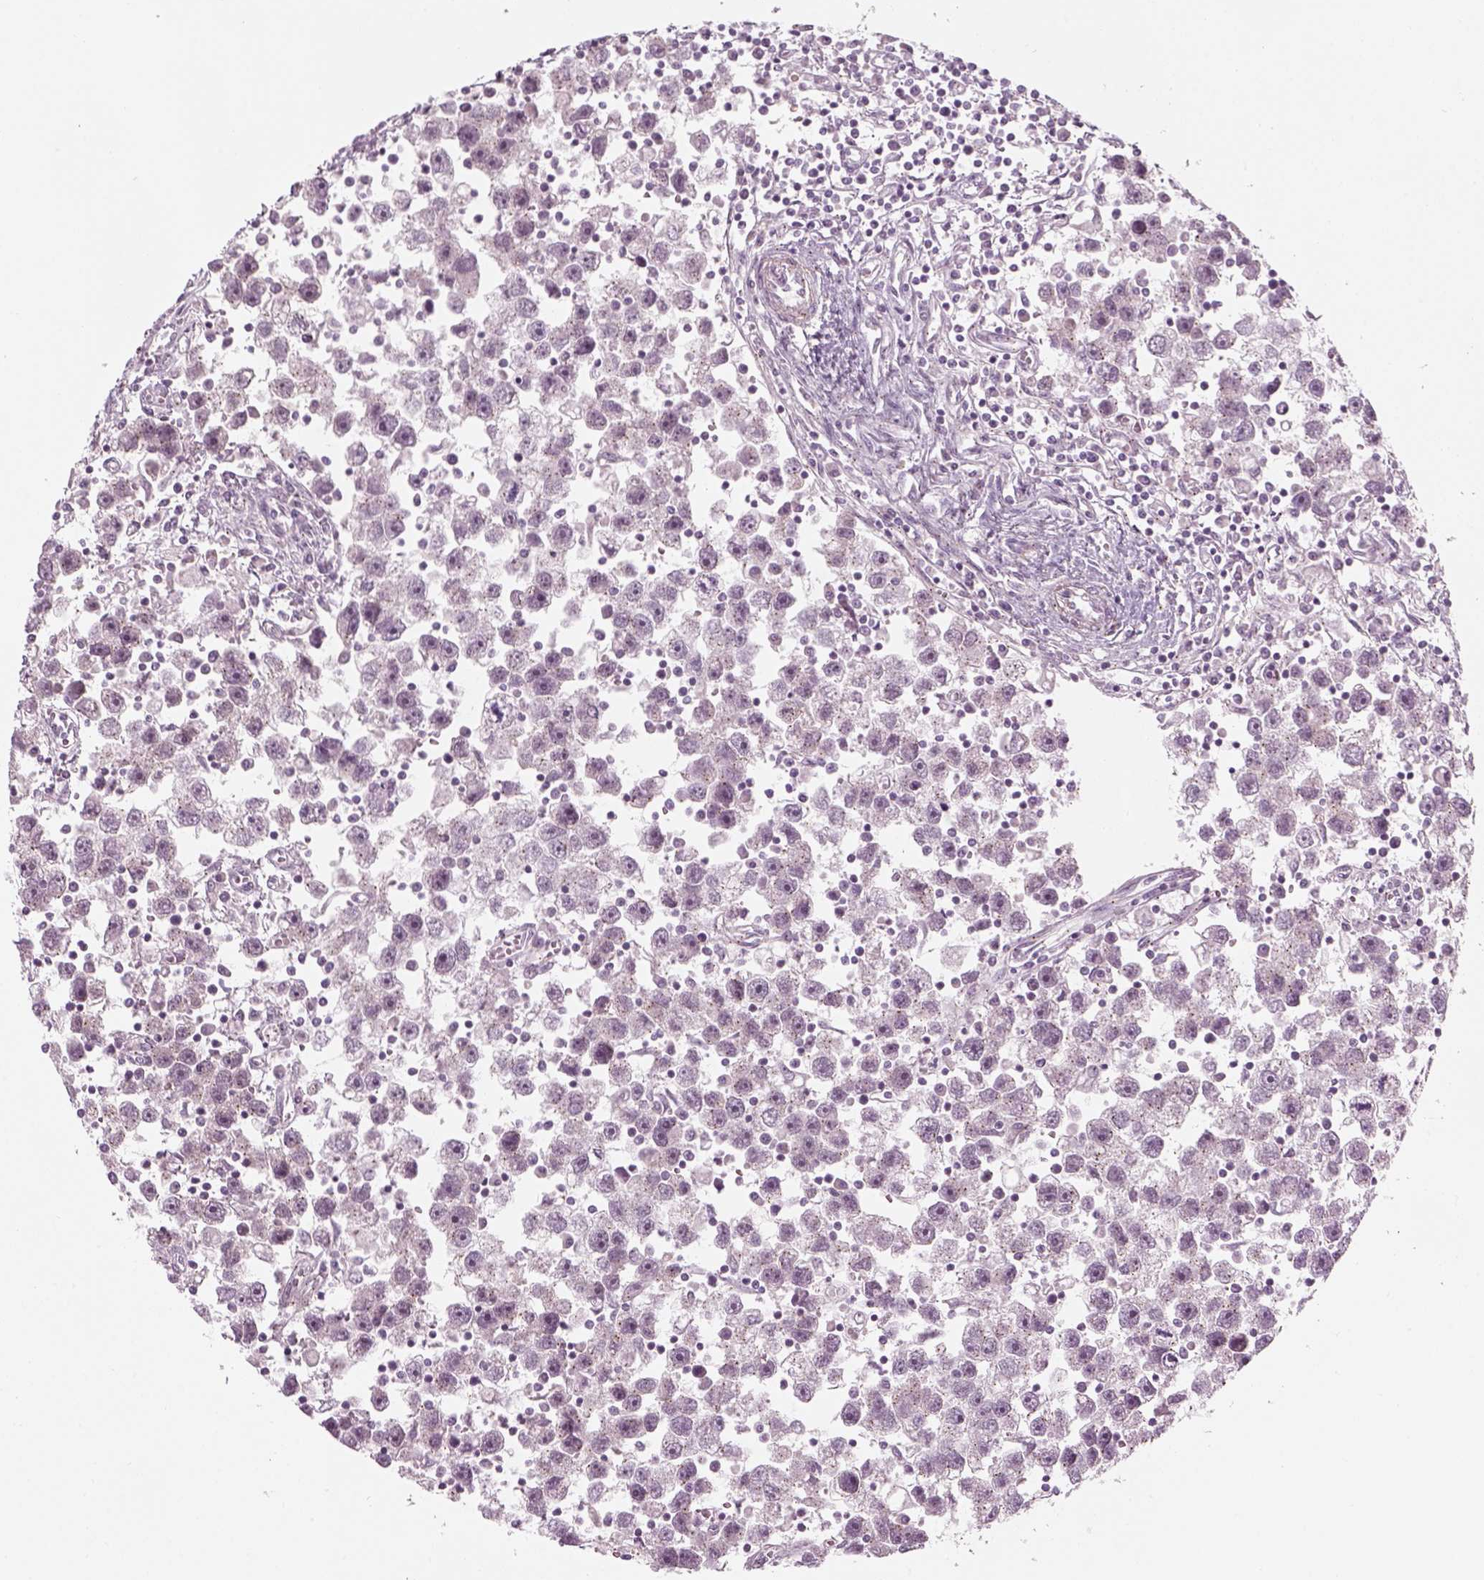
{"staining": {"intensity": "negative", "quantity": "none", "location": "none"}, "tissue": "testis cancer", "cell_type": "Tumor cells", "image_type": "cancer", "snomed": [{"axis": "morphology", "description": "Seminoma, NOS"}, {"axis": "topography", "description": "Testis"}], "caption": "Immunohistochemistry (IHC) histopathology image of neoplastic tissue: human seminoma (testis) stained with DAB exhibits no significant protein expression in tumor cells.", "gene": "MLIP", "patient": {"sex": "male", "age": 30}}